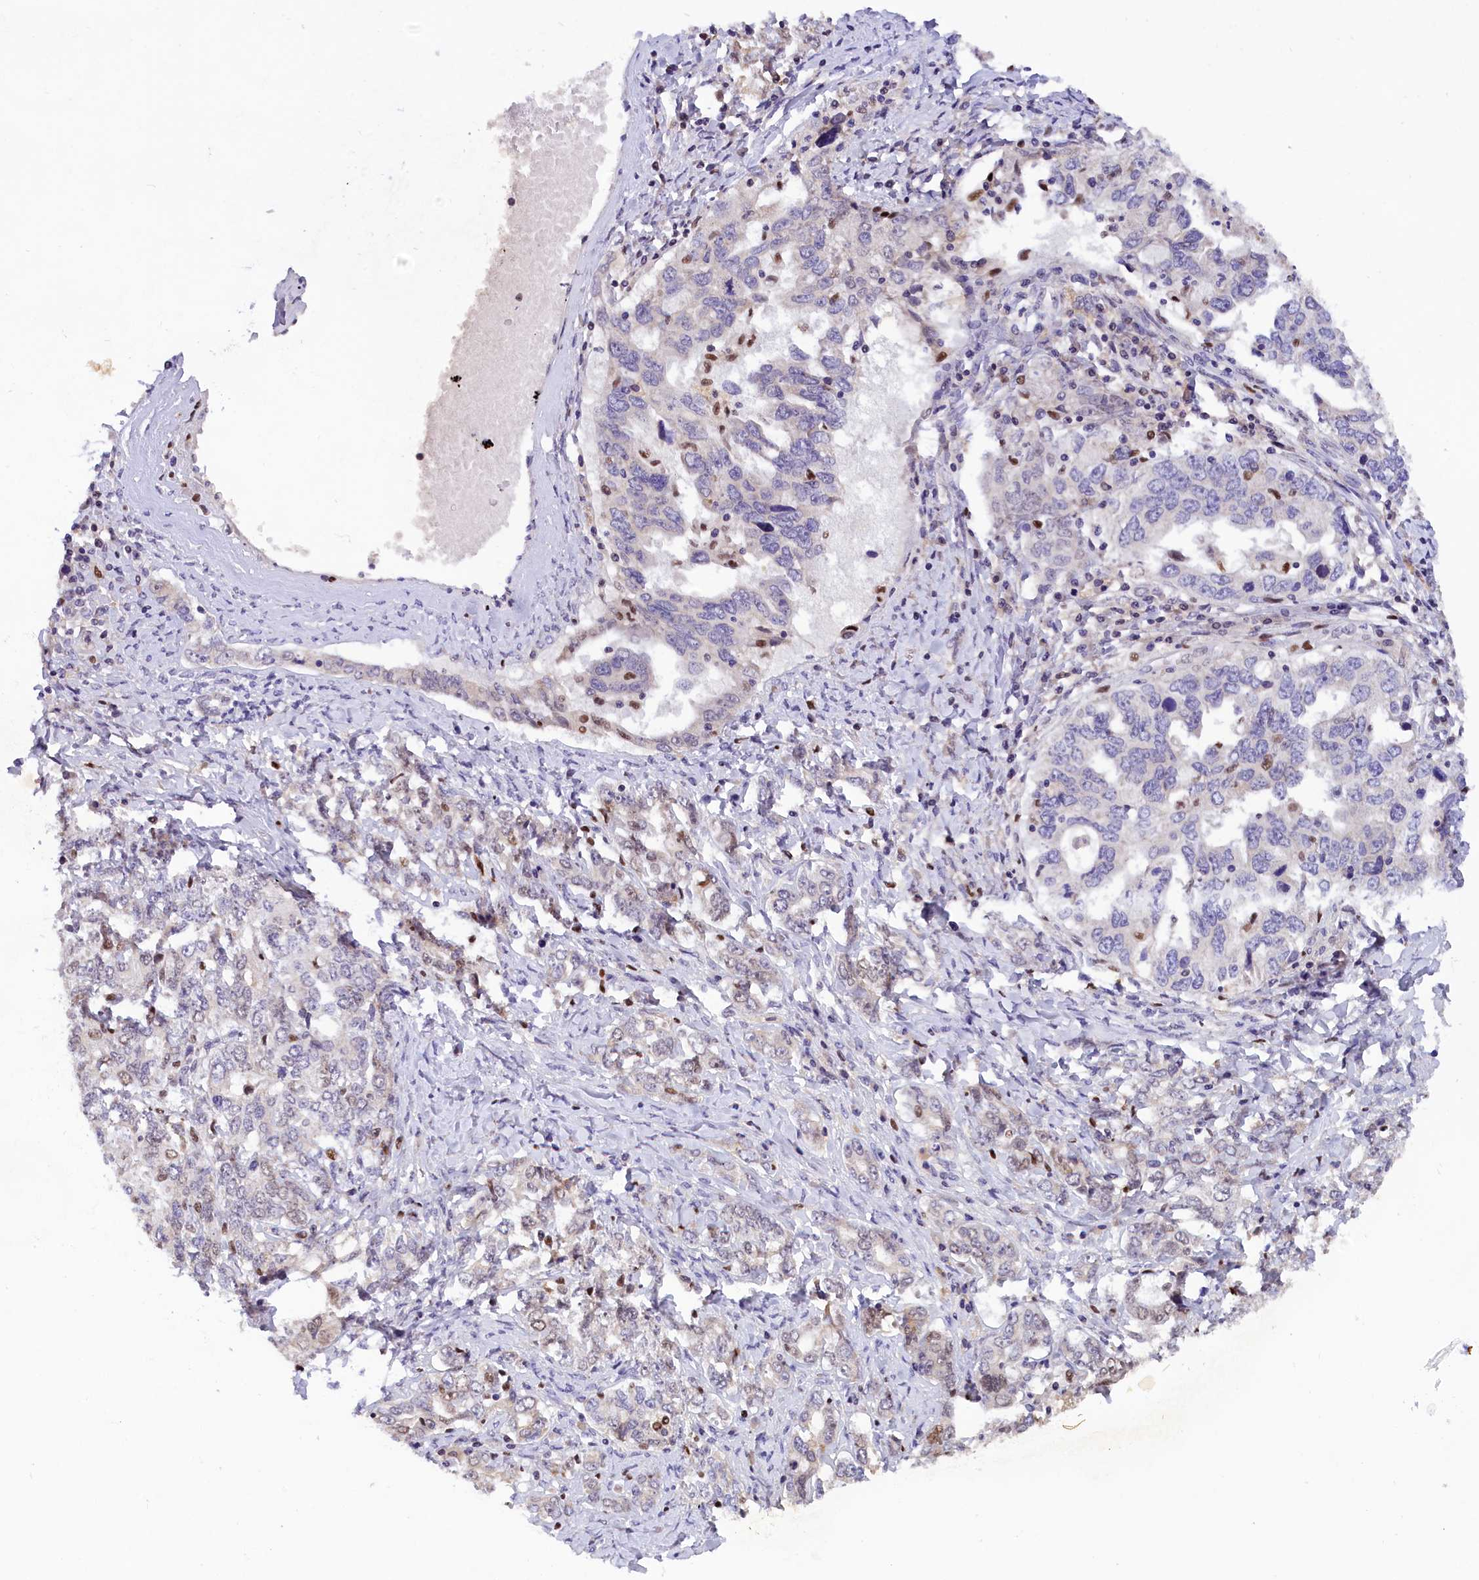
{"staining": {"intensity": "moderate", "quantity": "<25%", "location": "nuclear"}, "tissue": "ovarian cancer", "cell_type": "Tumor cells", "image_type": "cancer", "snomed": [{"axis": "morphology", "description": "Carcinoma, endometroid"}, {"axis": "topography", "description": "Ovary"}], "caption": "A brown stain labels moderate nuclear positivity of a protein in human ovarian cancer (endometroid carcinoma) tumor cells.", "gene": "BTBD9", "patient": {"sex": "female", "age": 62}}